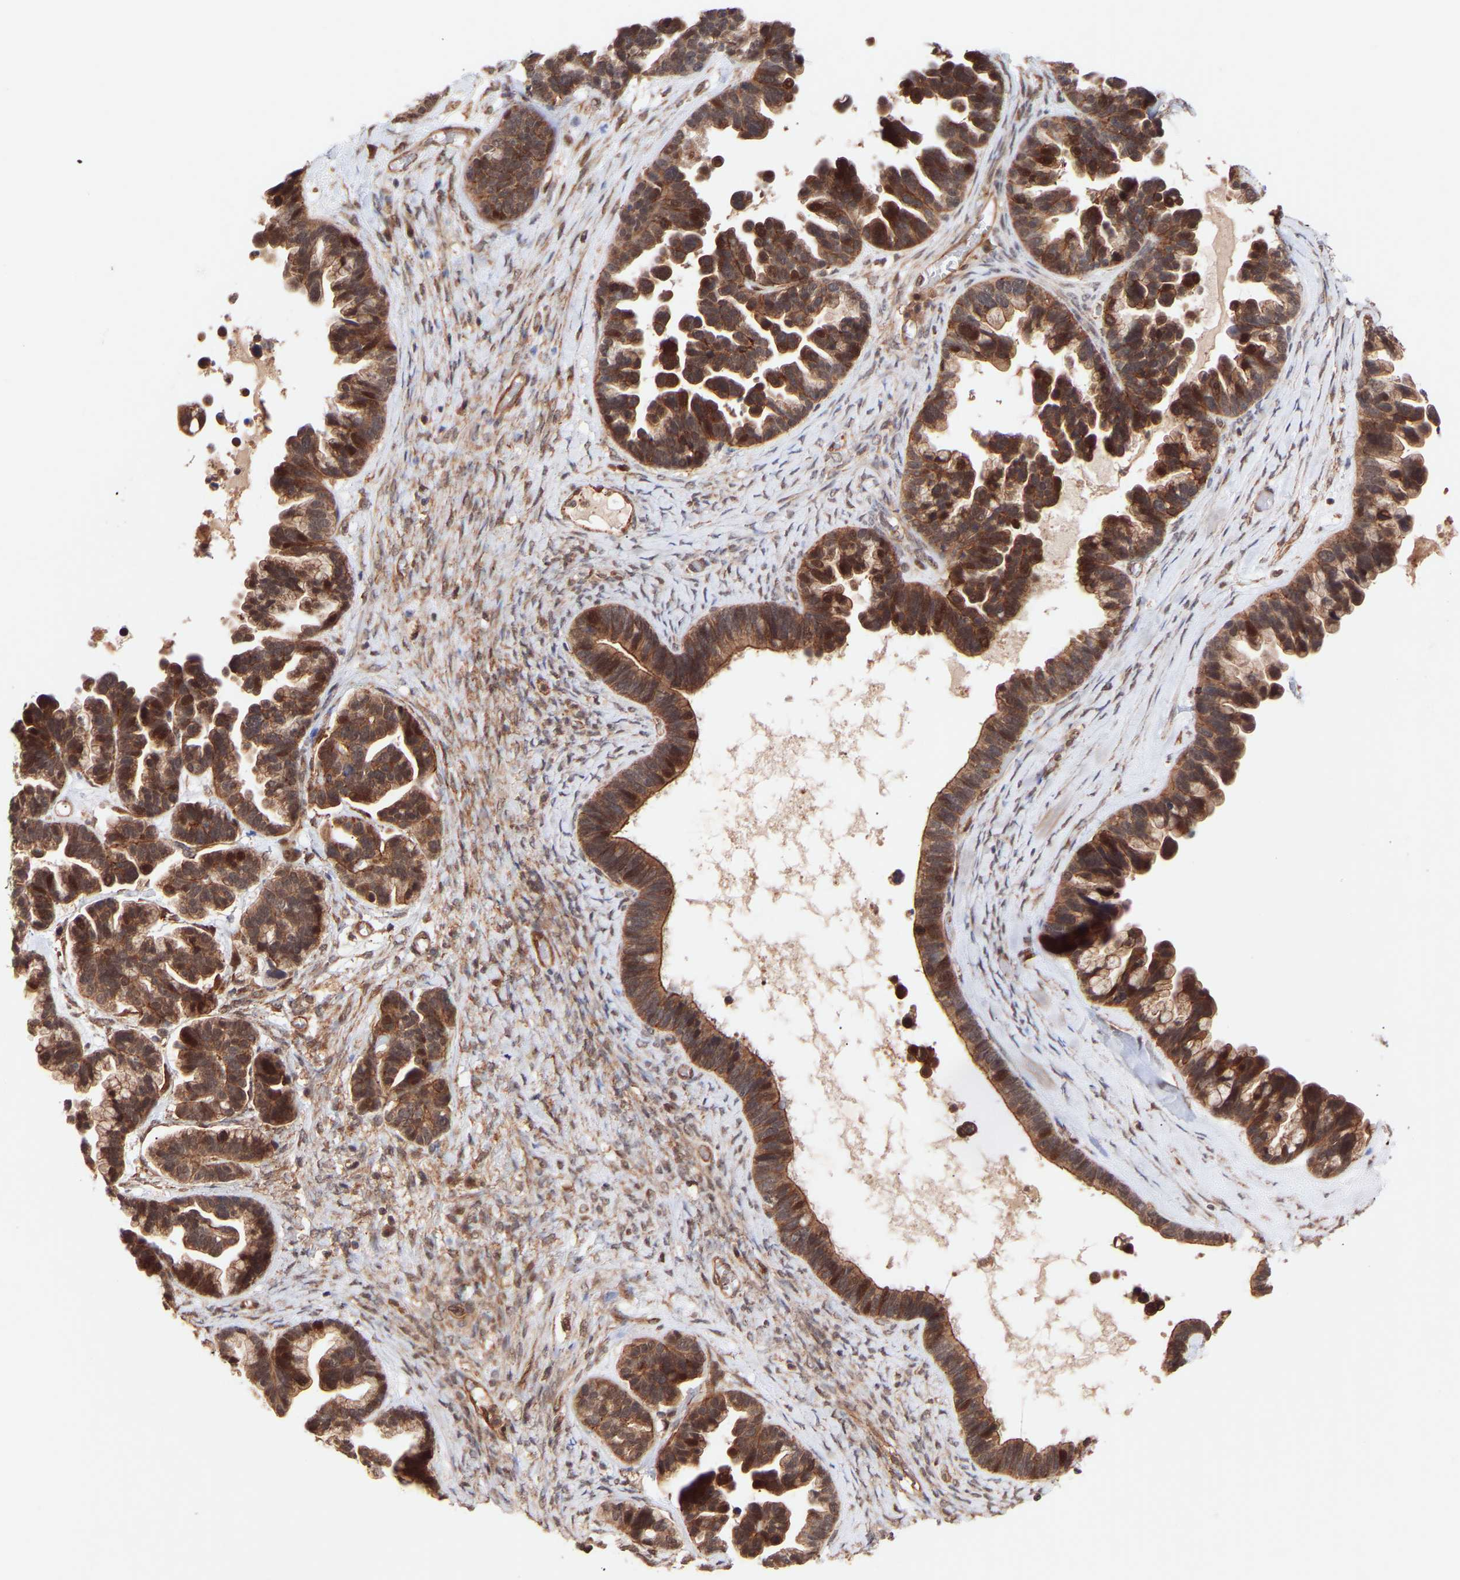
{"staining": {"intensity": "strong", "quantity": ">75%", "location": "cytoplasmic/membranous,nuclear"}, "tissue": "ovarian cancer", "cell_type": "Tumor cells", "image_type": "cancer", "snomed": [{"axis": "morphology", "description": "Cystadenocarcinoma, serous, NOS"}, {"axis": "topography", "description": "Ovary"}], "caption": "IHC photomicrograph of human ovarian cancer (serous cystadenocarcinoma) stained for a protein (brown), which exhibits high levels of strong cytoplasmic/membranous and nuclear positivity in about >75% of tumor cells.", "gene": "PDLIM5", "patient": {"sex": "female", "age": 56}}